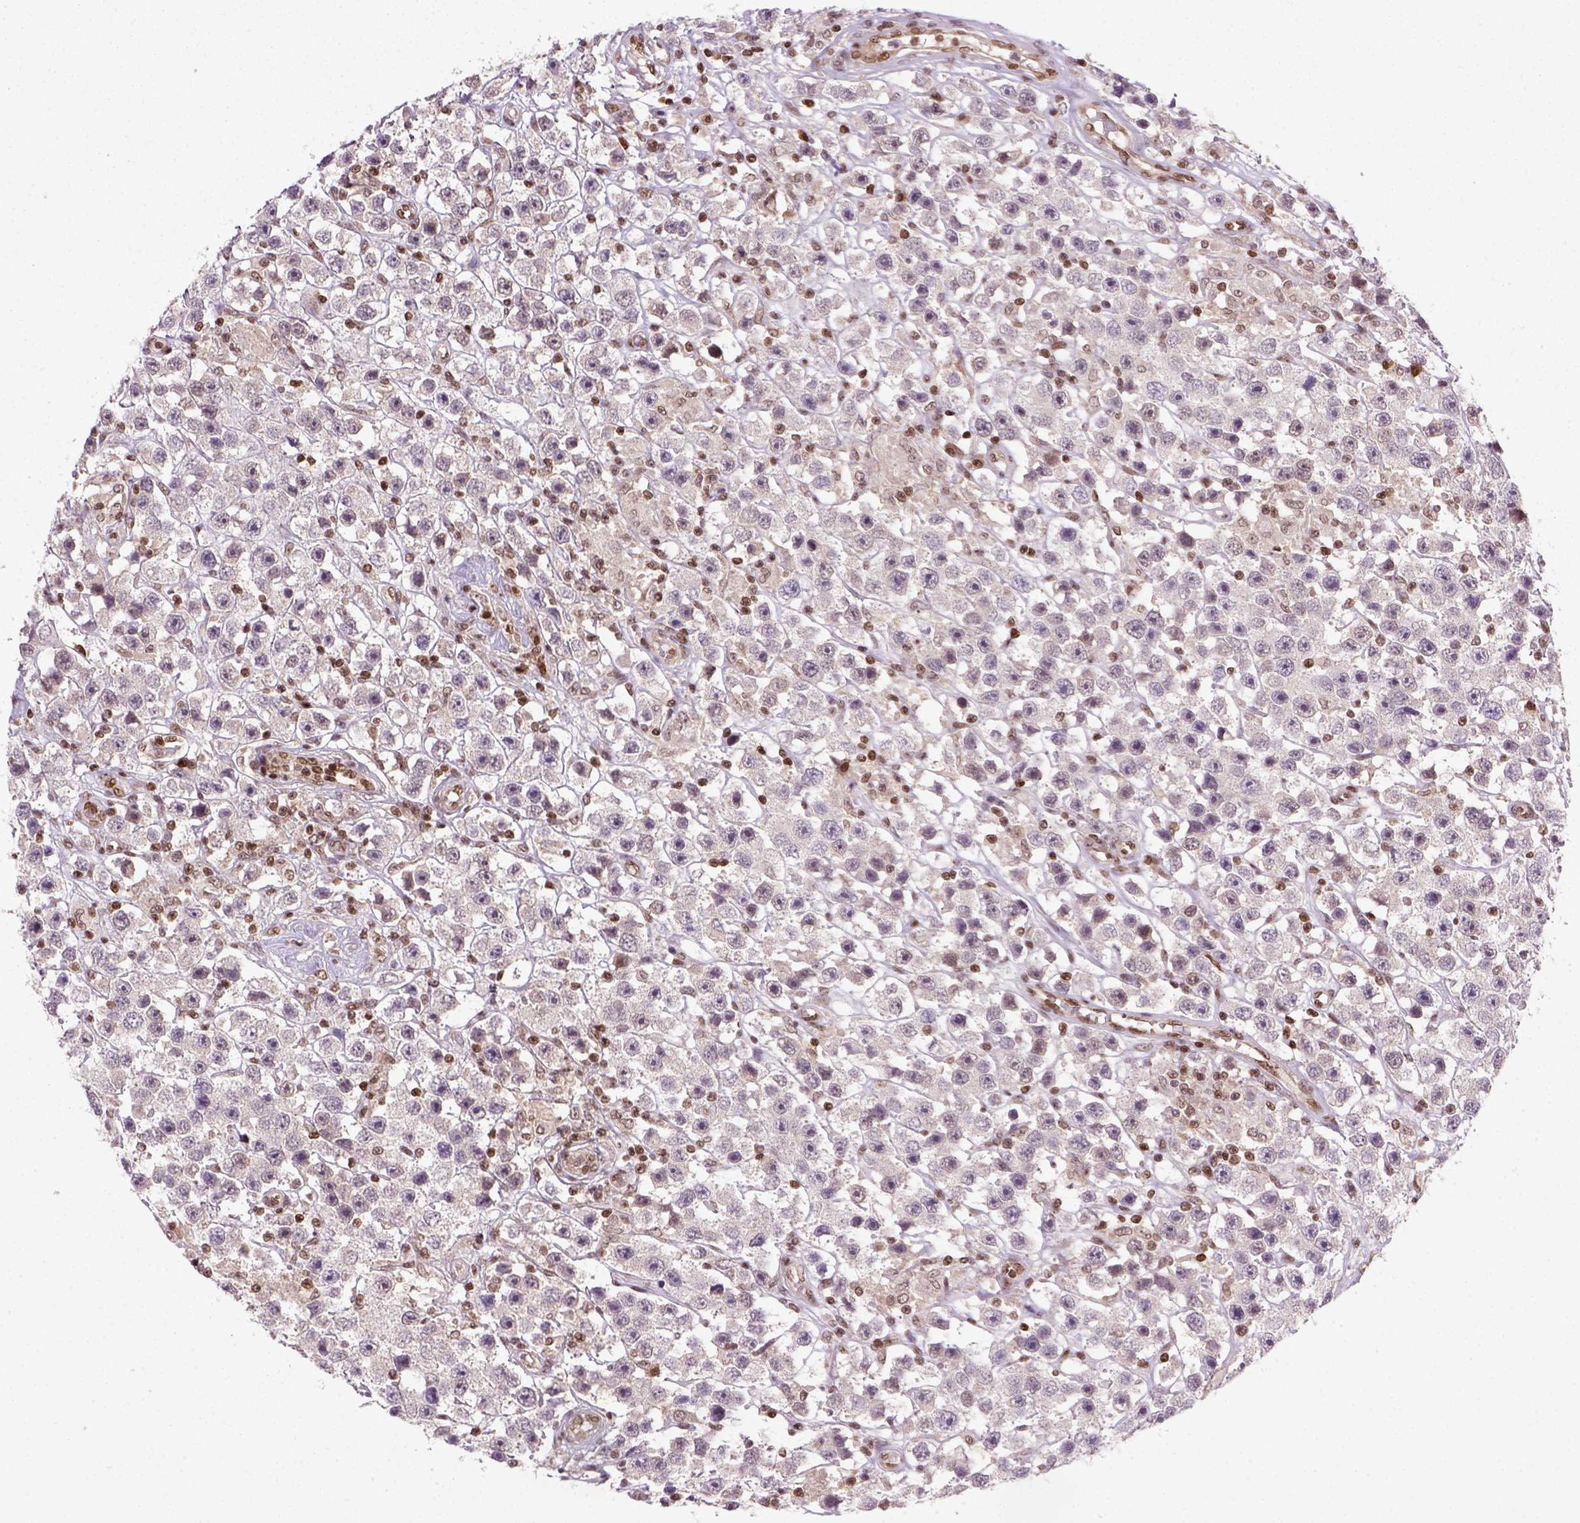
{"staining": {"intensity": "negative", "quantity": "none", "location": "none"}, "tissue": "testis cancer", "cell_type": "Tumor cells", "image_type": "cancer", "snomed": [{"axis": "morphology", "description": "Seminoma, NOS"}, {"axis": "topography", "description": "Testis"}], "caption": "Testis cancer was stained to show a protein in brown. There is no significant staining in tumor cells. The staining was performed using DAB to visualize the protein expression in brown, while the nuclei were stained in blue with hematoxylin (Magnification: 20x).", "gene": "MGMT", "patient": {"sex": "male", "age": 45}}